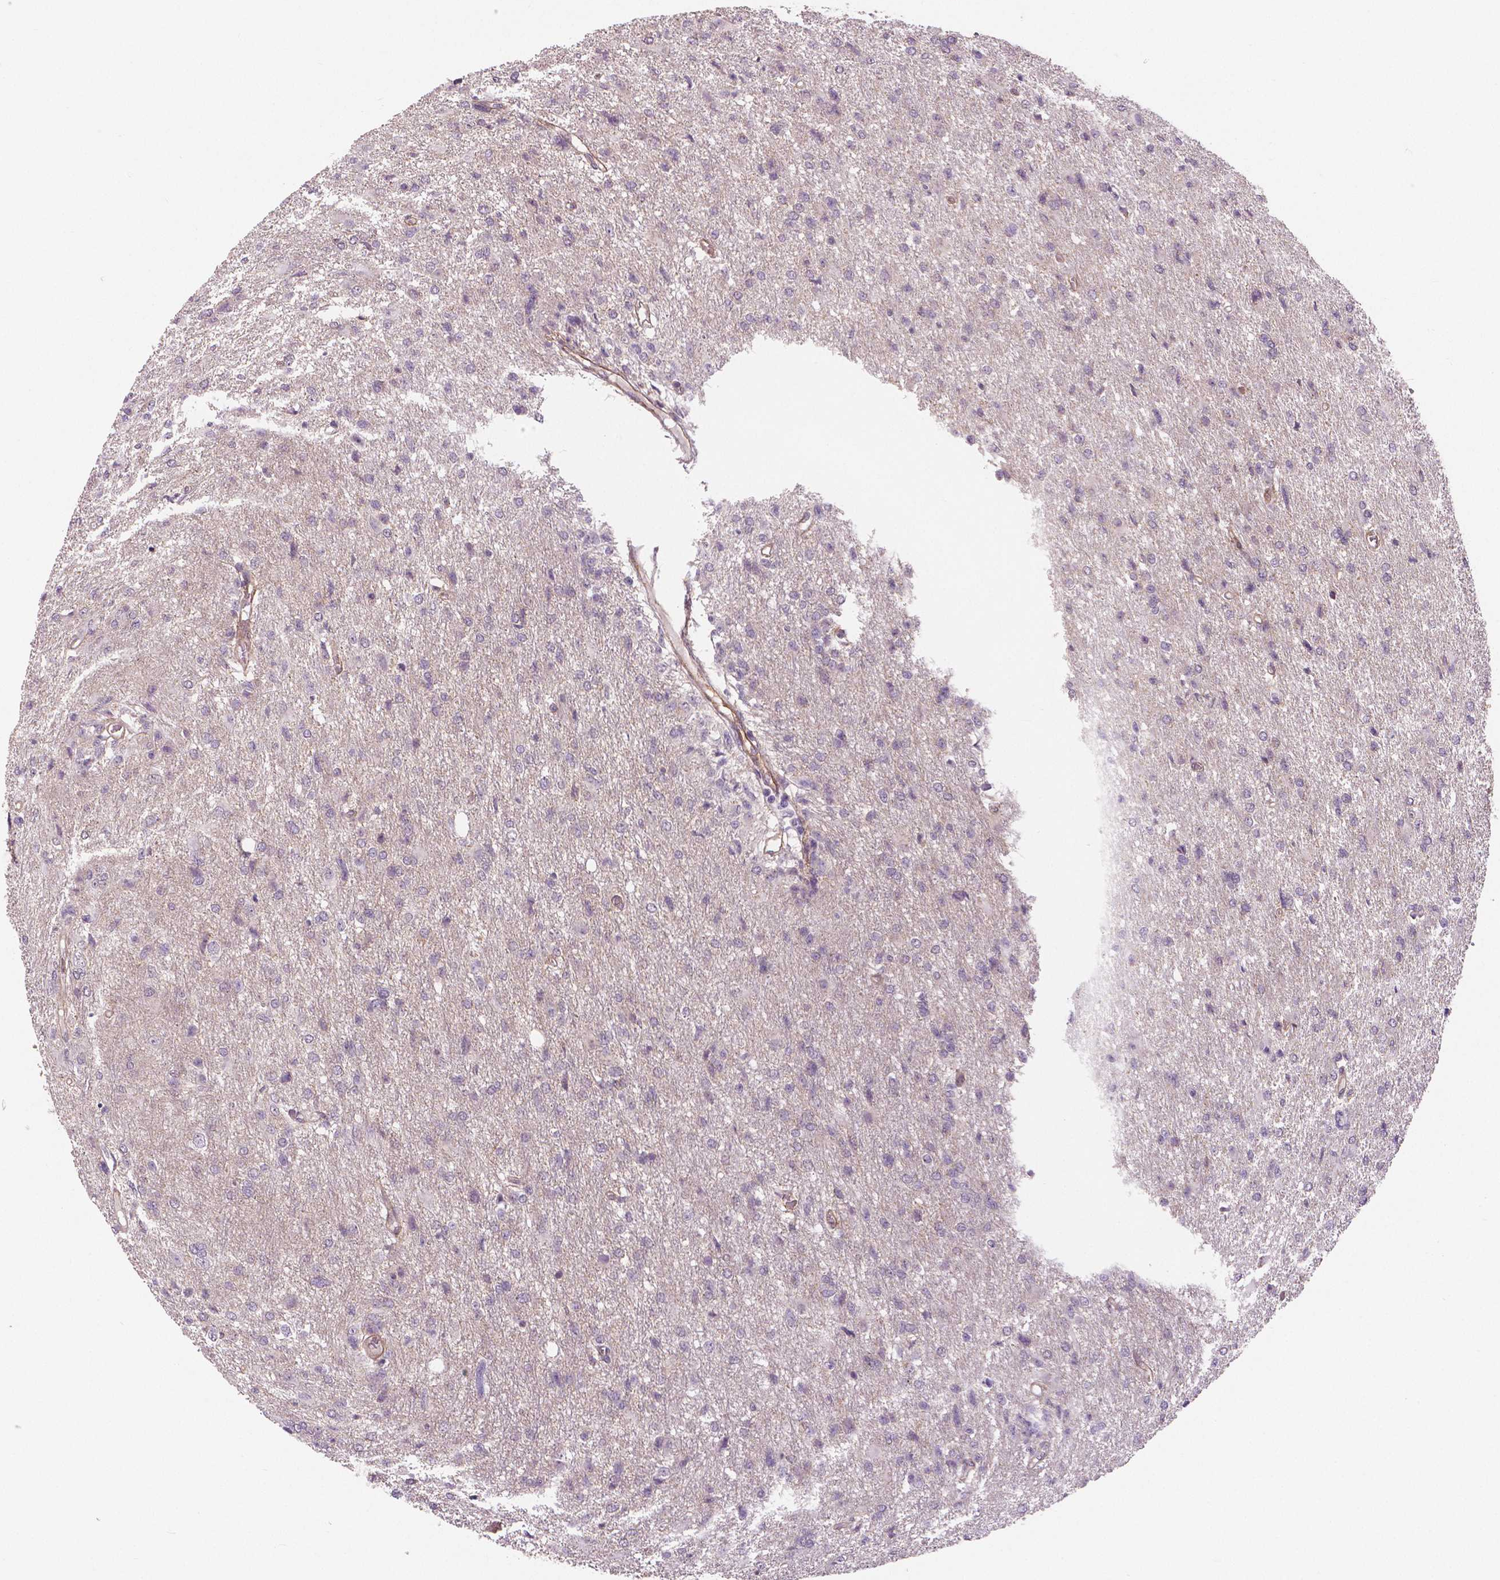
{"staining": {"intensity": "negative", "quantity": "none", "location": "none"}, "tissue": "glioma", "cell_type": "Tumor cells", "image_type": "cancer", "snomed": [{"axis": "morphology", "description": "Glioma, malignant, High grade"}, {"axis": "topography", "description": "Brain"}], "caption": "A high-resolution photomicrograph shows immunohistochemistry staining of glioma, which reveals no significant positivity in tumor cells.", "gene": "FLT1", "patient": {"sex": "male", "age": 68}}